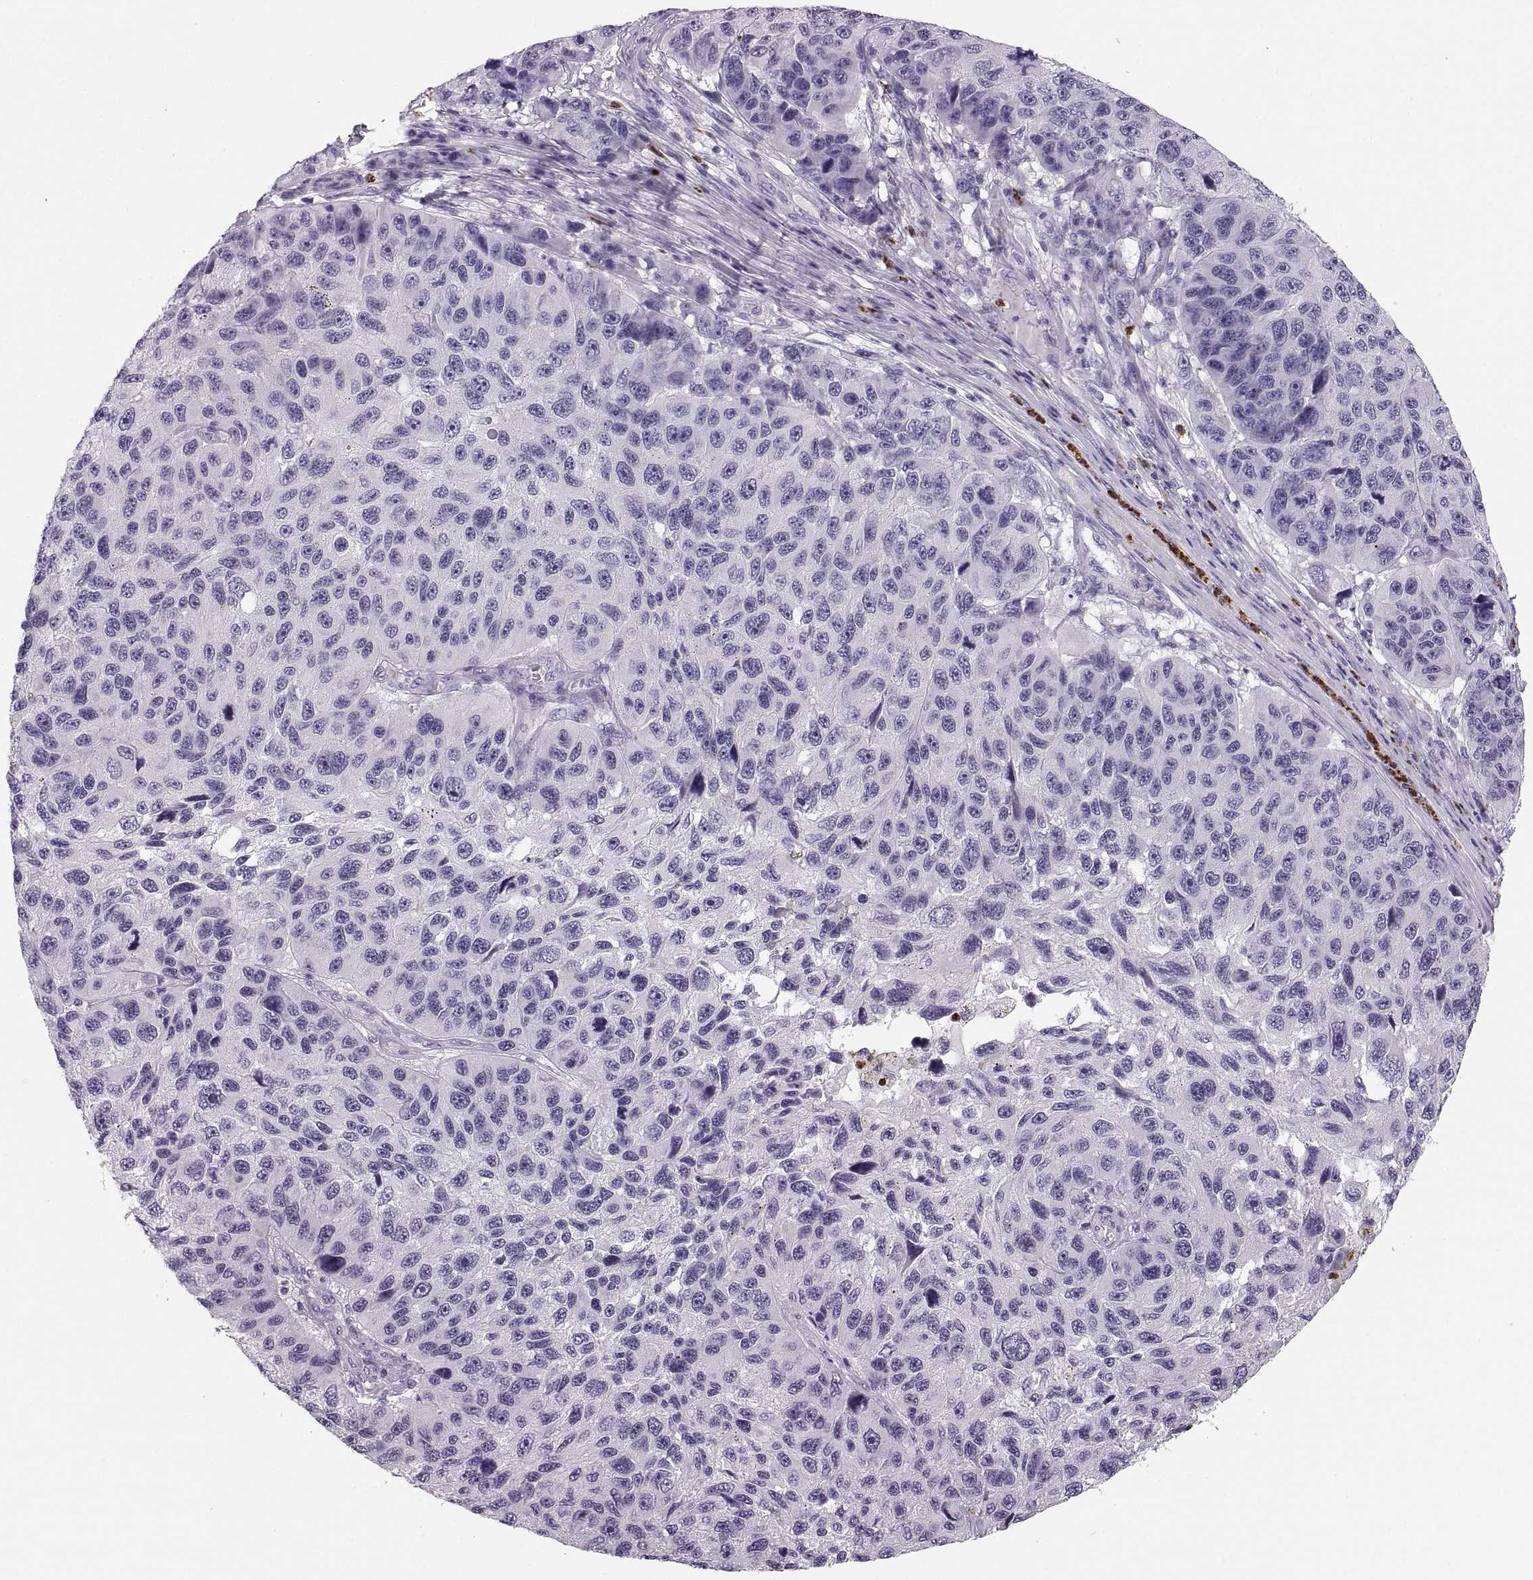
{"staining": {"intensity": "negative", "quantity": "none", "location": "none"}, "tissue": "melanoma", "cell_type": "Tumor cells", "image_type": "cancer", "snomed": [{"axis": "morphology", "description": "Malignant melanoma, NOS"}, {"axis": "topography", "description": "Skin"}], "caption": "Immunohistochemistry (IHC) of human melanoma exhibits no positivity in tumor cells.", "gene": "MILR1", "patient": {"sex": "male", "age": 53}}